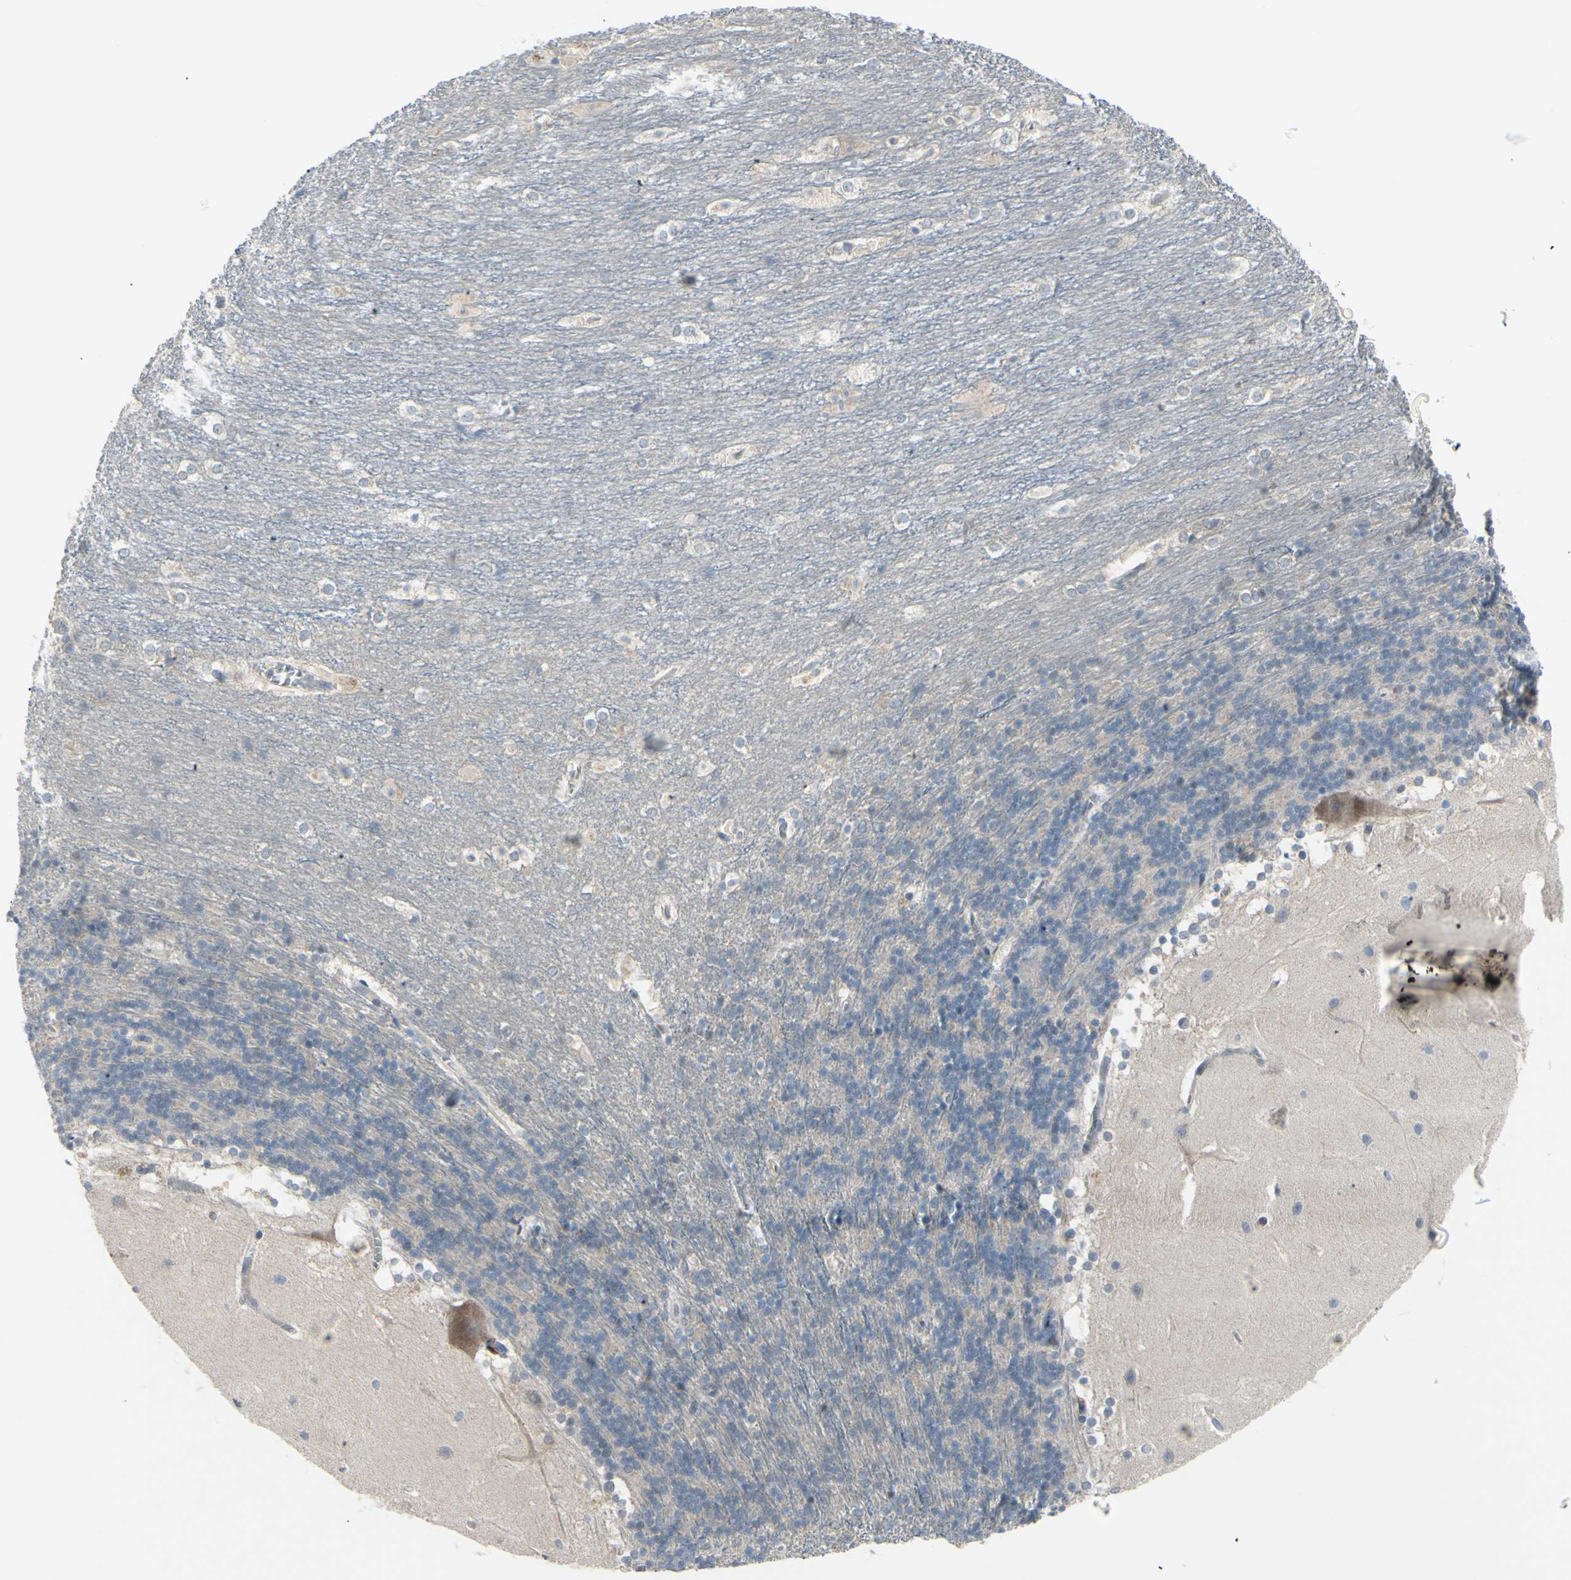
{"staining": {"intensity": "negative", "quantity": "none", "location": "none"}, "tissue": "cerebellum", "cell_type": "Cells in granular layer", "image_type": "normal", "snomed": [{"axis": "morphology", "description": "Normal tissue, NOS"}, {"axis": "topography", "description": "Cerebellum"}], "caption": "Cells in granular layer are negative for brown protein staining in benign cerebellum. (DAB (3,3'-diaminobenzidine) immunohistochemistry visualized using brightfield microscopy, high magnification).", "gene": "ETNK1", "patient": {"sex": "female", "age": 19}}